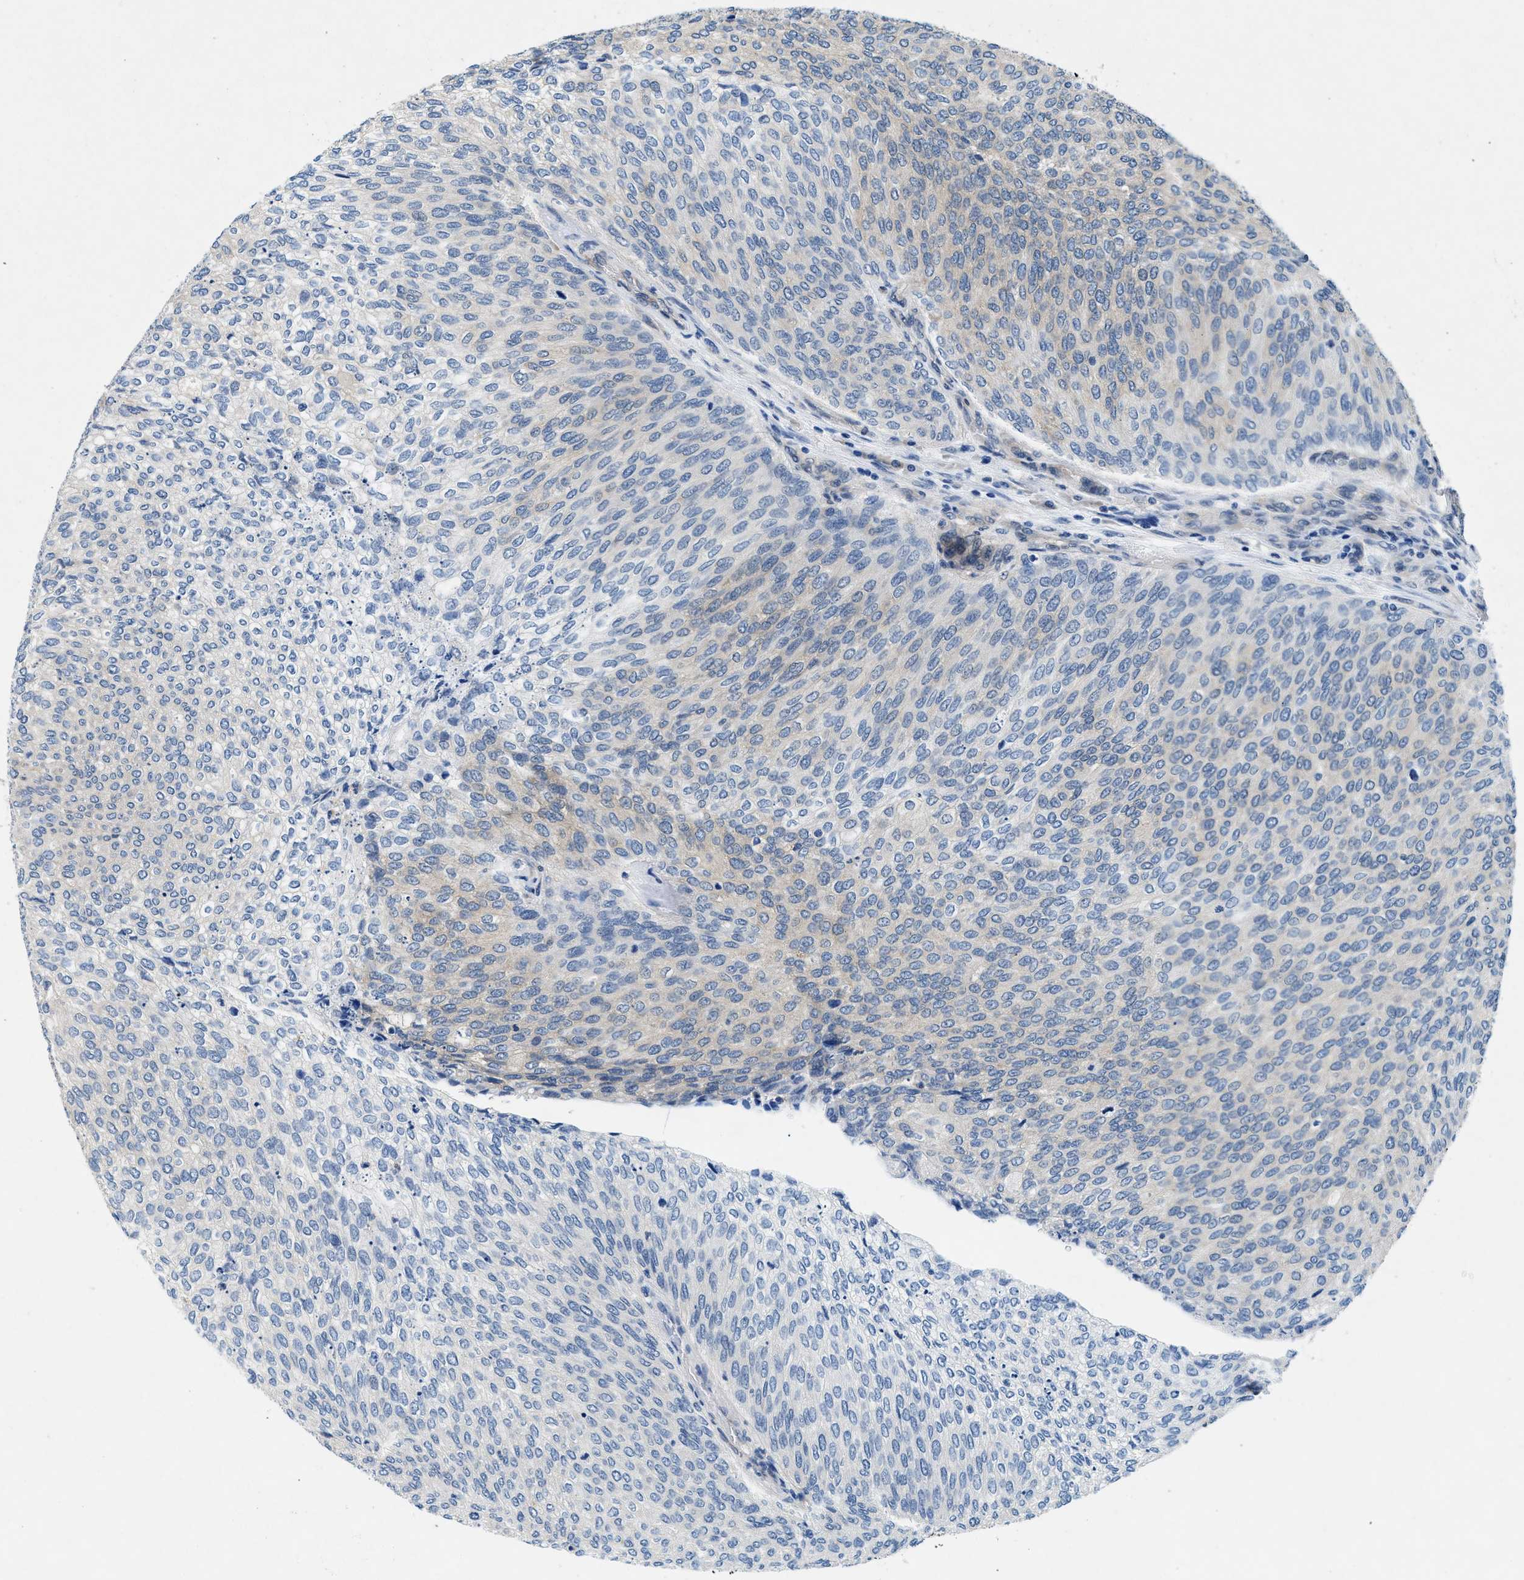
{"staining": {"intensity": "negative", "quantity": "none", "location": "none"}, "tissue": "urothelial cancer", "cell_type": "Tumor cells", "image_type": "cancer", "snomed": [{"axis": "morphology", "description": "Urothelial carcinoma, Low grade"}, {"axis": "topography", "description": "Urinary bladder"}], "caption": "Tumor cells are negative for protein expression in human urothelial cancer.", "gene": "COPS2", "patient": {"sex": "female", "age": 79}}